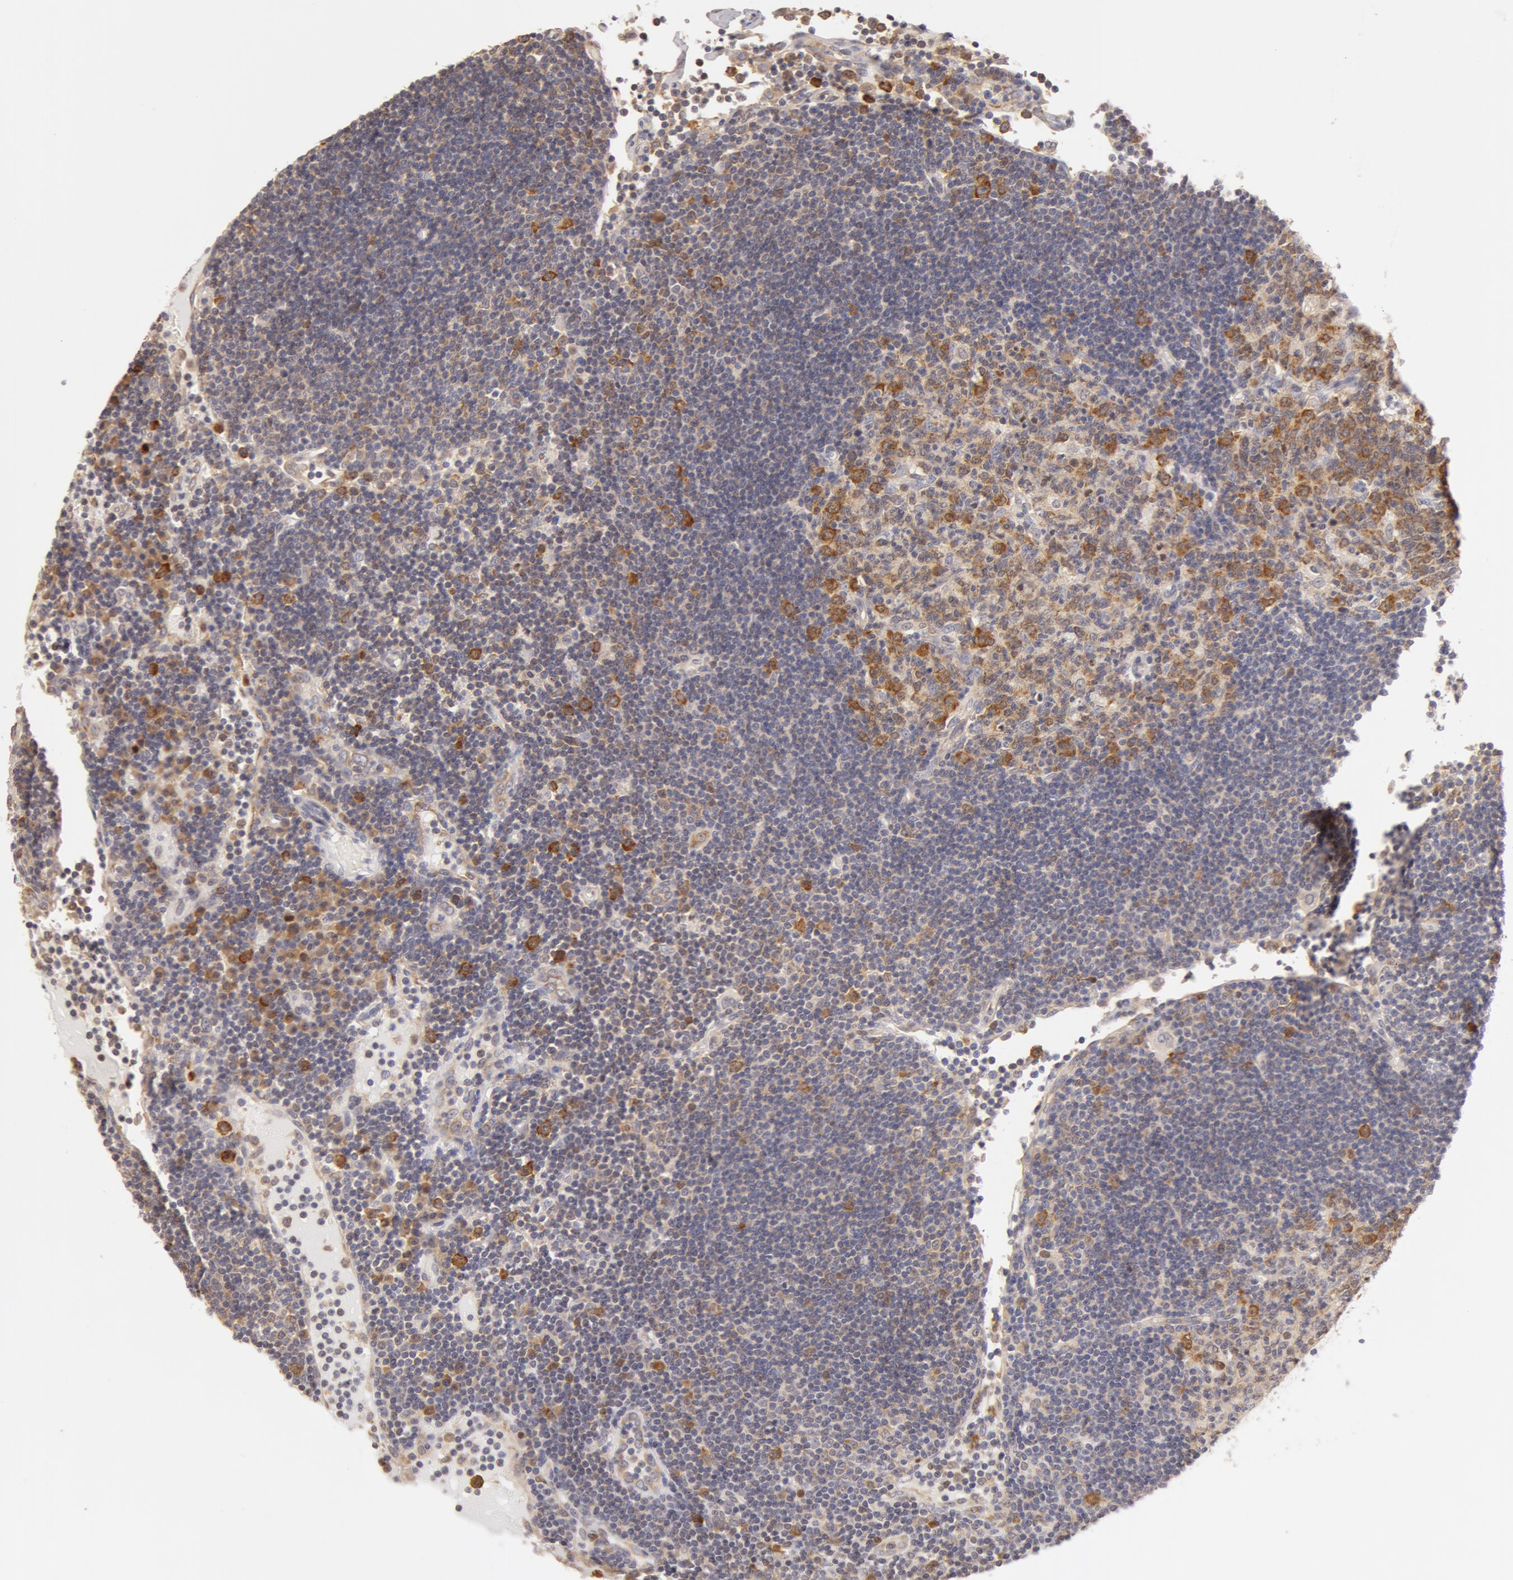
{"staining": {"intensity": "moderate", "quantity": "25%-75%", "location": "cytoplasmic/membranous"}, "tissue": "lymph node", "cell_type": "Germinal center cells", "image_type": "normal", "snomed": [{"axis": "morphology", "description": "Normal tissue, NOS"}, {"axis": "topography", "description": "Lymph node"}], "caption": "This photomicrograph exhibits immunohistochemistry (IHC) staining of benign human lymph node, with medium moderate cytoplasmic/membranous expression in approximately 25%-75% of germinal center cells.", "gene": "DDX3X", "patient": {"sex": "male", "age": 54}}